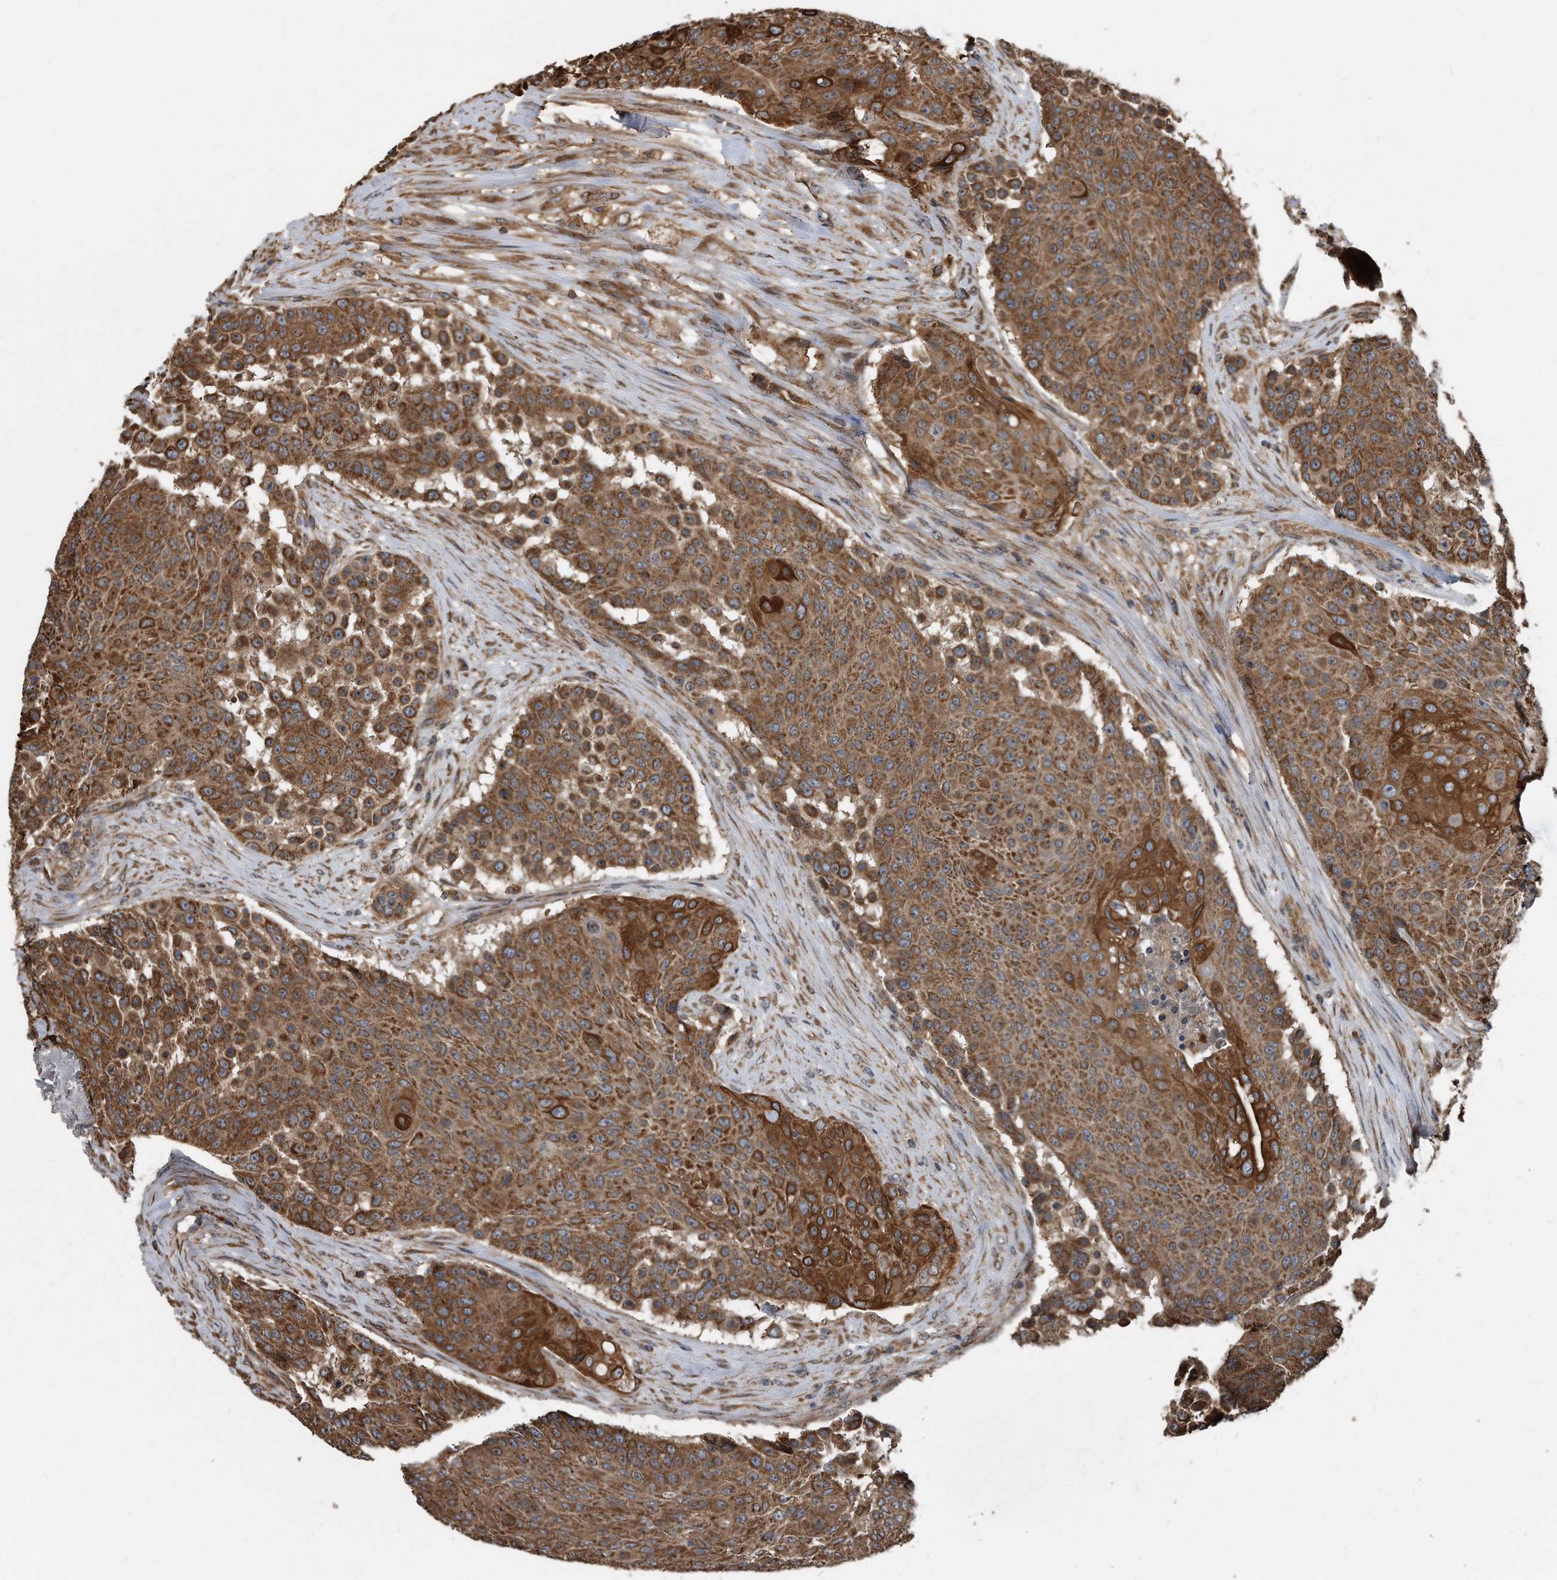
{"staining": {"intensity": "moderate", "quantity": ">75%", "location": "cytoplasmic/membranous"}, "tissue": "urothelial cancer", "cell_type": "Tumor cells", "image_type": "cancer", "snomed": [{"axis": "morphology", "description": "Urothelial carcinoma, High grade"}, {"axis": "topography", "description": "Urinary bladder"}], "caption": "Protein expression analysis of human urothelial carcinoma (high-grade) reveals moderate cytoplasmic/membranous staining in approximately >75% of tumor cells.", "gene": "FAM136A", "patient": {"sex": "female", "age": 63}}